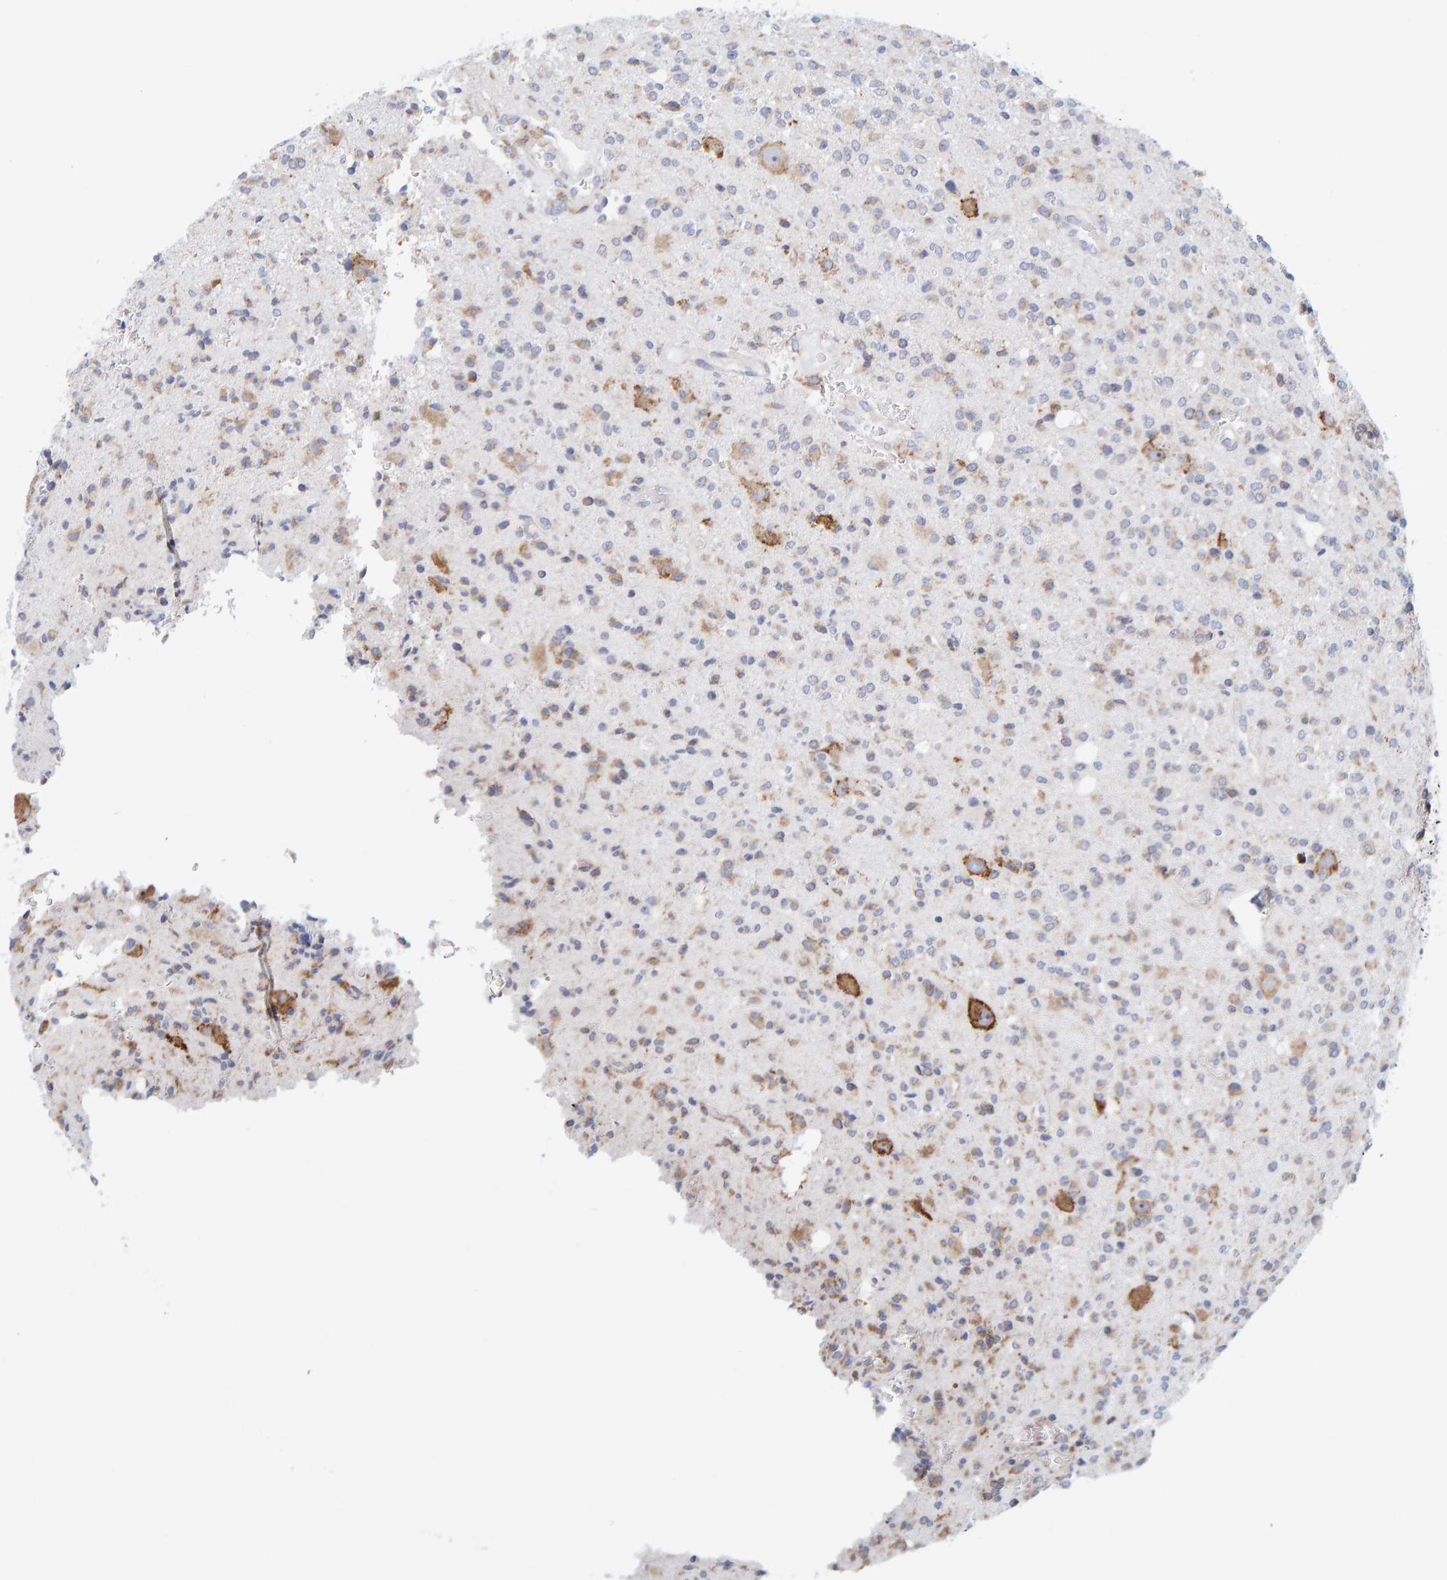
{"staining": {"intensity": "moderate", "quantity": "<25%", "location": "cytoplasmic/membranous"}, "tissue": "glioma", "cell_type": "Tumor cells", "image_type": "cancer", "snomed": [{"axis": "morphology", "description": "Glioma, malignant, High grade"}, {"axis": "topography", "description": "Brain"}], "caption": "A photomicrograph of malignant glioma (high-grade) stained for a protein displays moderate cytoplasmic/membranous brown staining in tumor cells. (DAB = brown stain, brightfield microscopy at high magnification).", "gene": "SGPL1", "patient": {"sex": "male", "age": 34}}